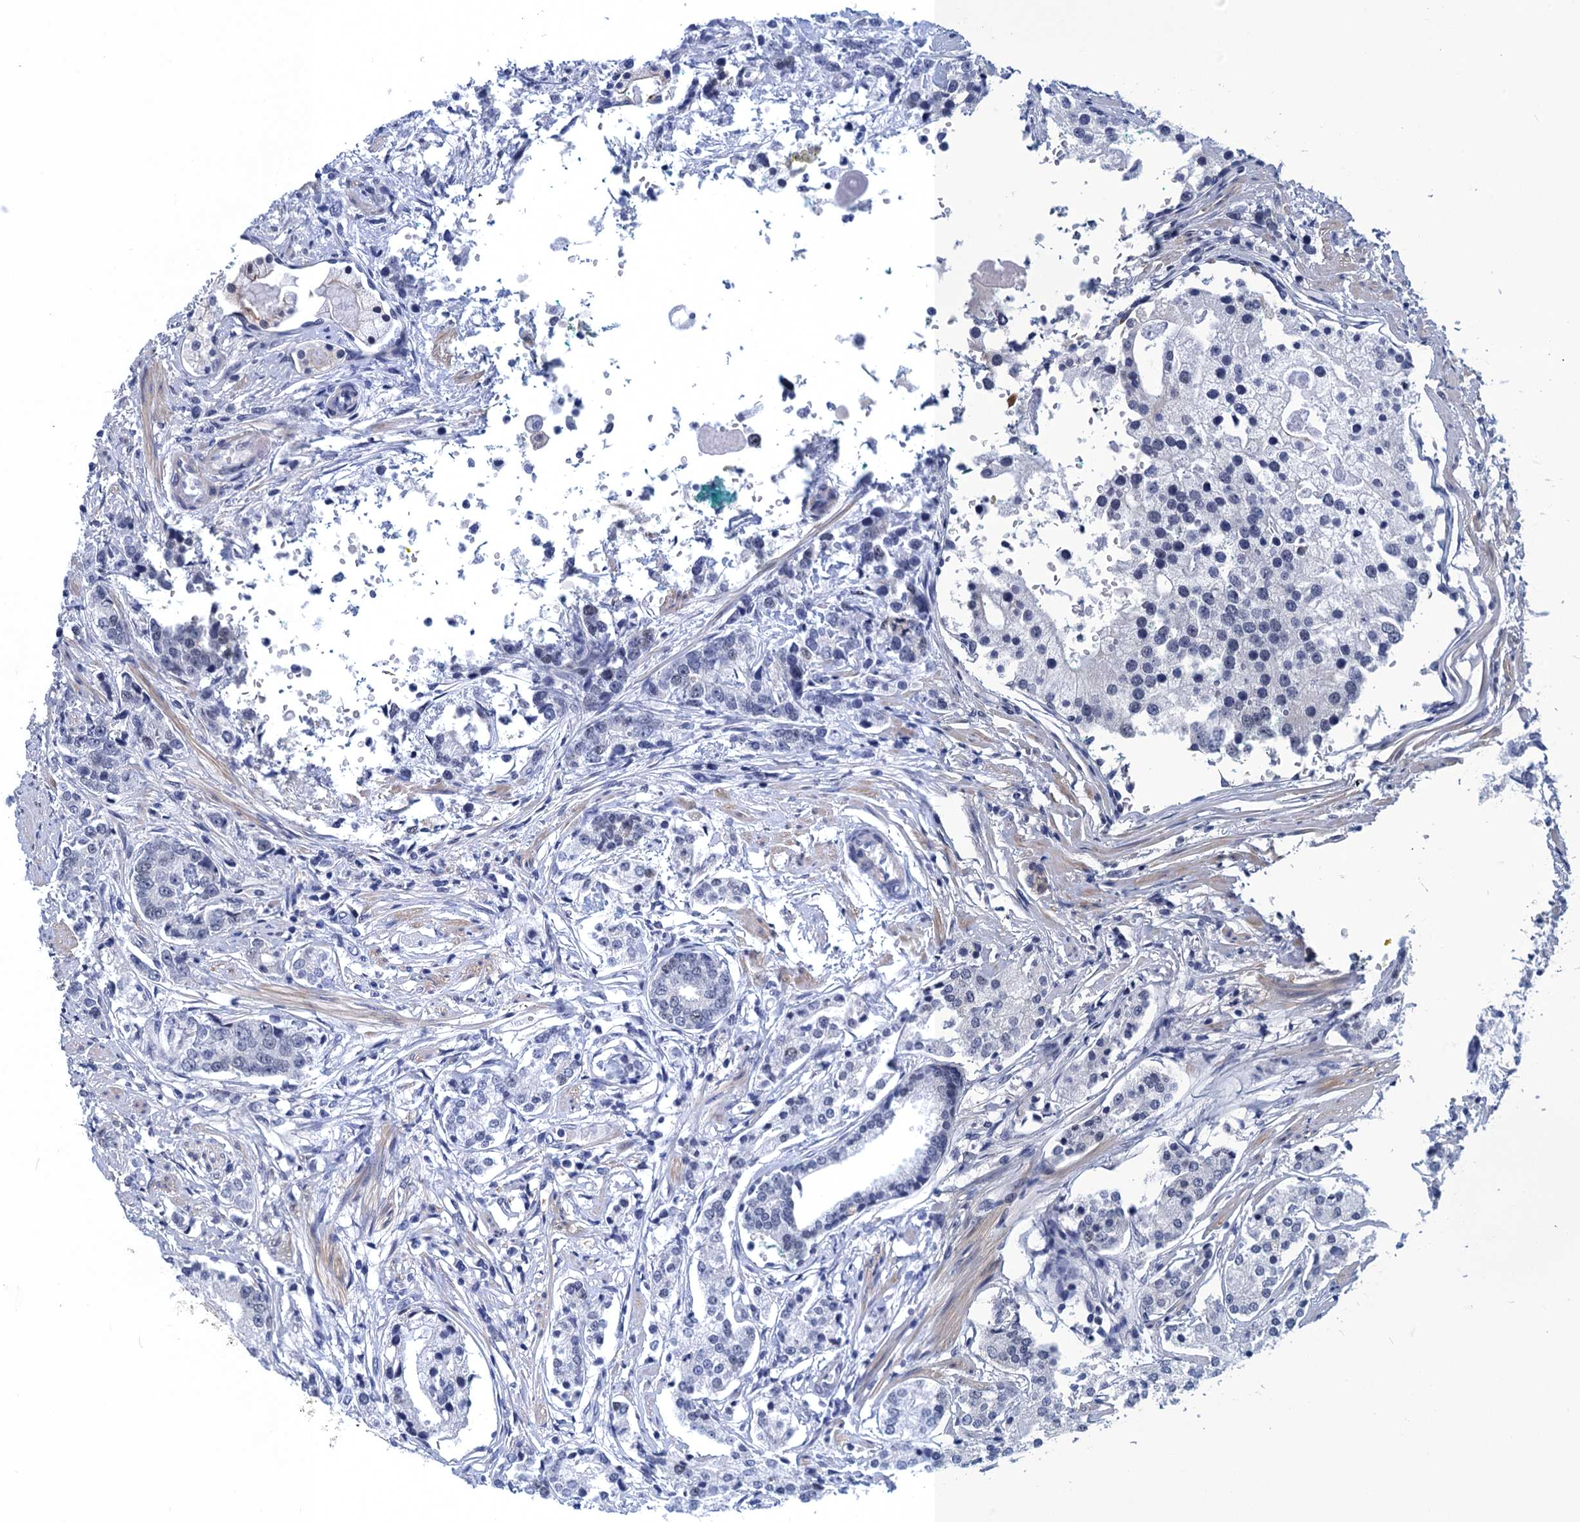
{"staining": {"intensity": "negative", "quantity": "none", "location": "none"}, "tissue": "prostate cancer", "cell_type": "Tumor cells", "image_type": "cancer", "snomed": [{"axis": "morphology", "description": "Adenocarcinoma, High grade"}, {"axis": "topography", "description": "Prostate"}], "caption": "Tumor cells show no significant protein expression in prostate cancer.", "gene": "GINS3", "patient": {"sex": "male", "age": 69}}